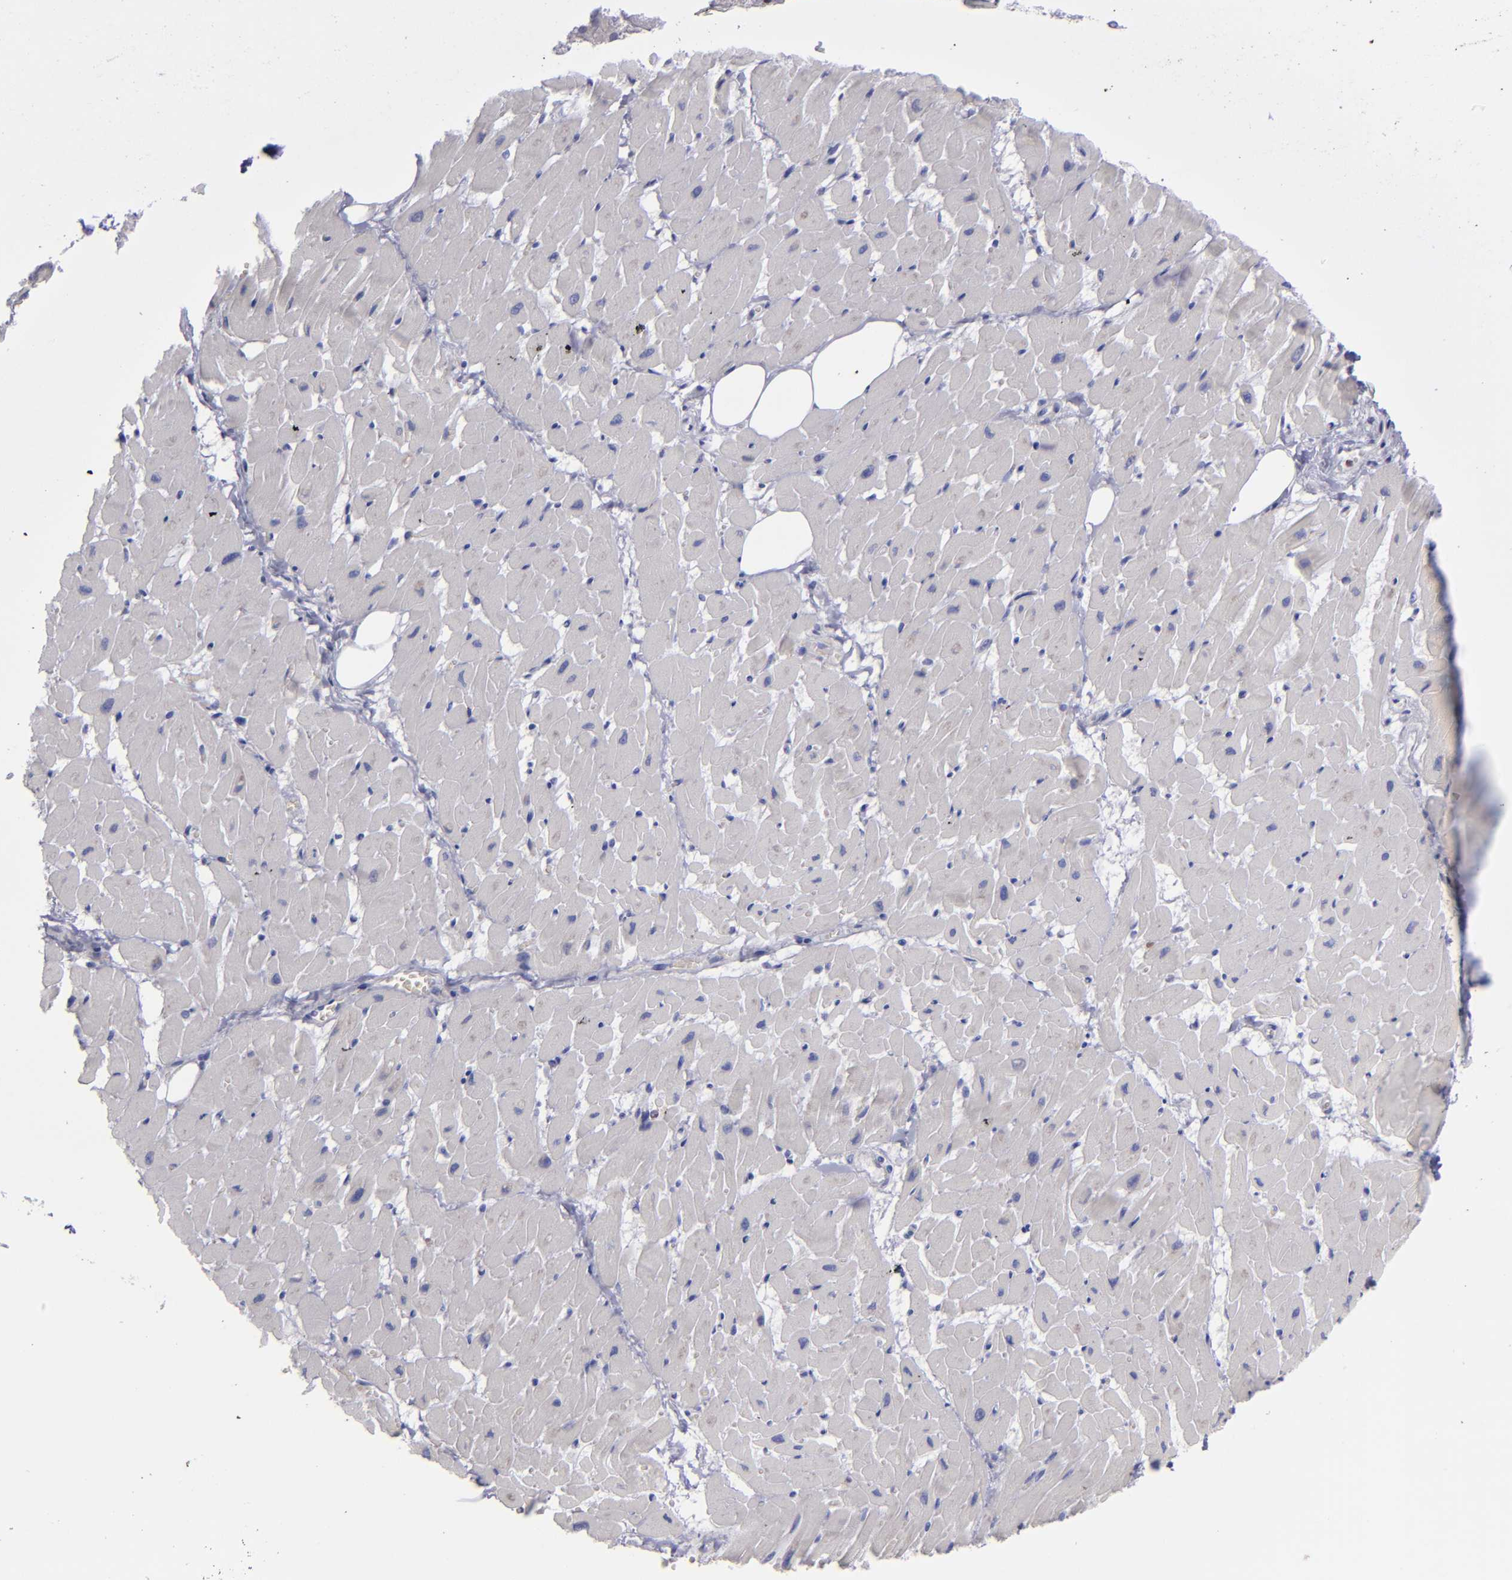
{"staining": {"intensity": "negative", "quantity": "none", "location": "none"}, "tissue": "heart muscle", "cell_type": "Cardiomyocytes", "image_type": "normal", "snomed": [{"axis": "morphology", "description": "Normal tissue, NOS"}, {"axis": "topography", "description": "Heart"}], "caption": "High power microscopy histopathology image of an immunohistochemistry (IHC) image of unremarkable heart muscle, revealing no significant positivity in cardiomyocytes.", "gene": "CD2", "patient": {"sex": "female", "age": 19}}